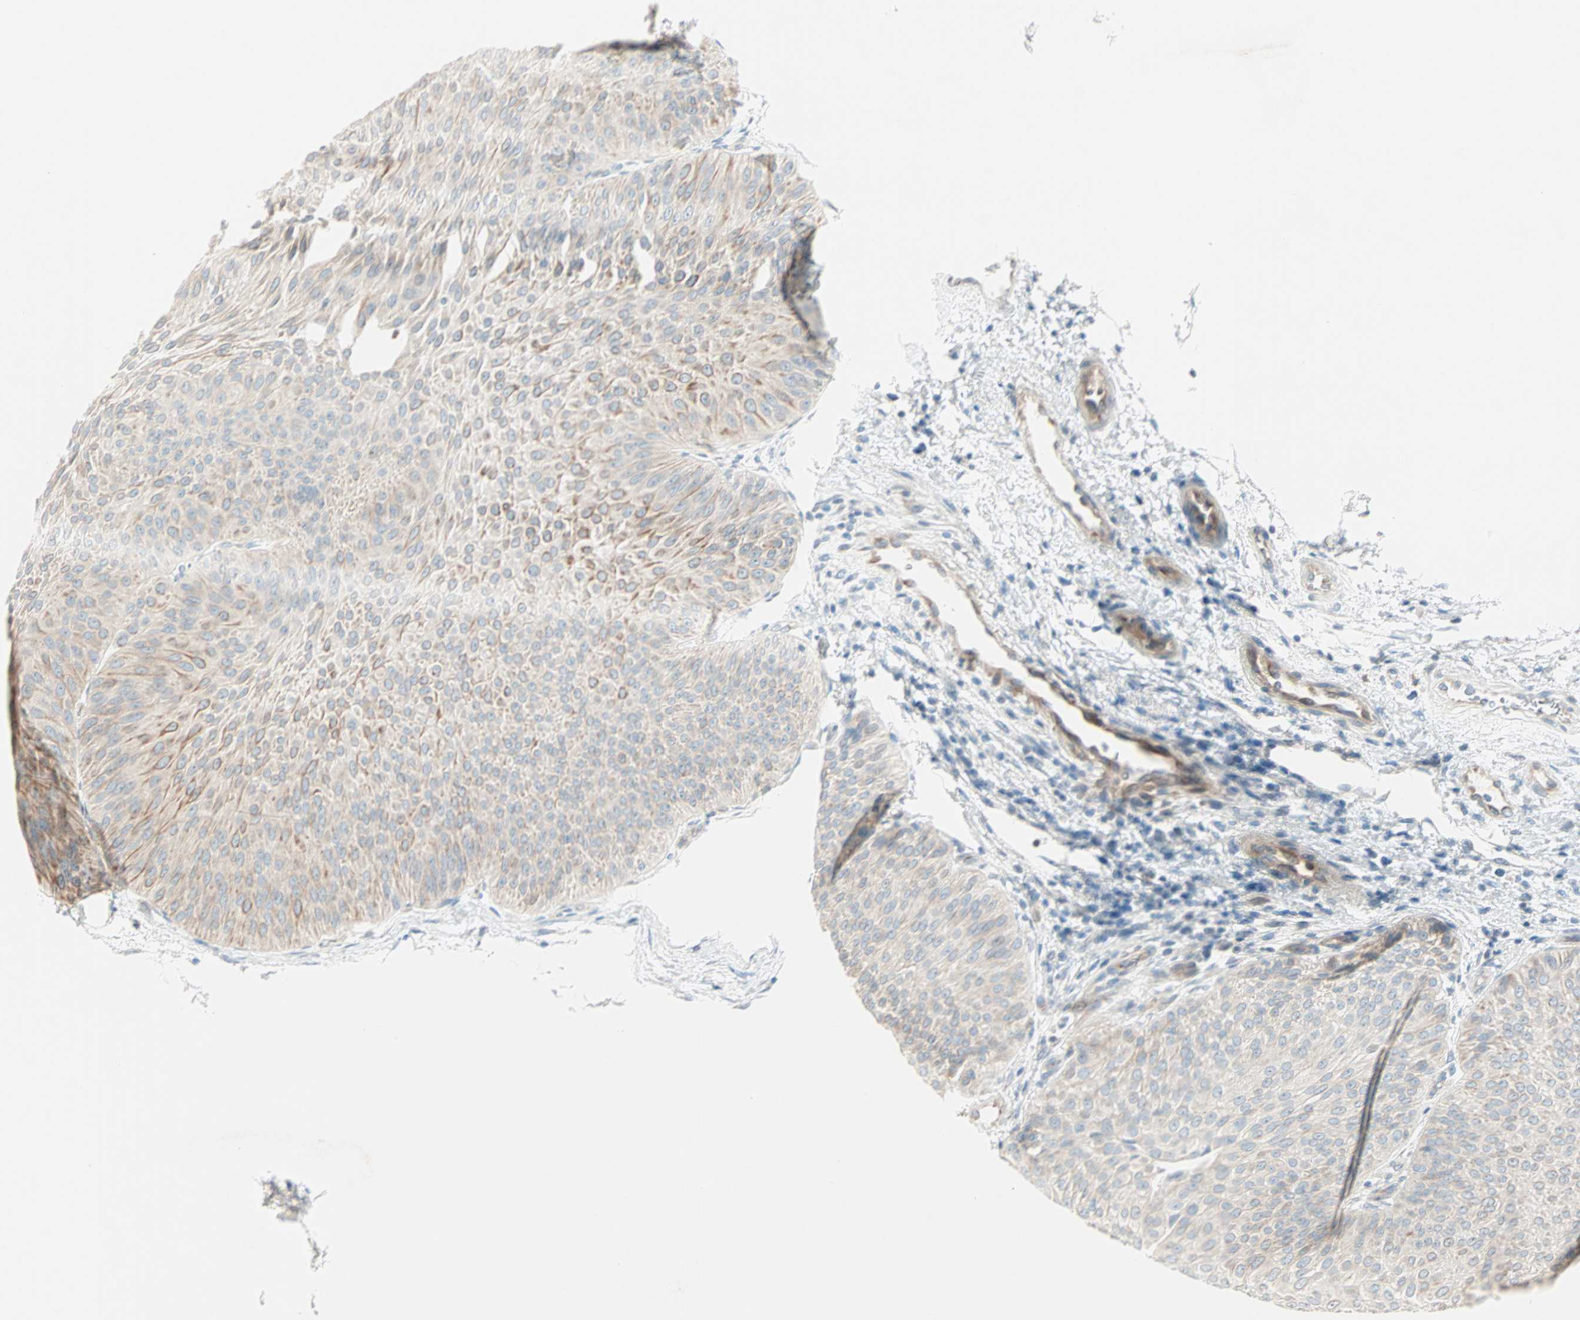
{"staining": {"intensity": "moderate", "quantity": "<25%", "location": "cytoplasmic/membranous"}, "tissue": "urothelial cancer", "cell_type": "Tumor cells", "image_type": "cancer", "snomed": [{"axis": "morphology", "description": "Urothelial carcinoma, Low grade"}, {"axis": "topography", "description": "Urinary bladder"}], "caption": "Urothelial cancer tissue displays moderate cytoplasmic/membranous expression in about <25% of tumor cells, visualized by immunohistochemistry. Nuclei are stained in blue.", "gene": "SULT1C2", "patient": {"sex": "female", "age": 60}}